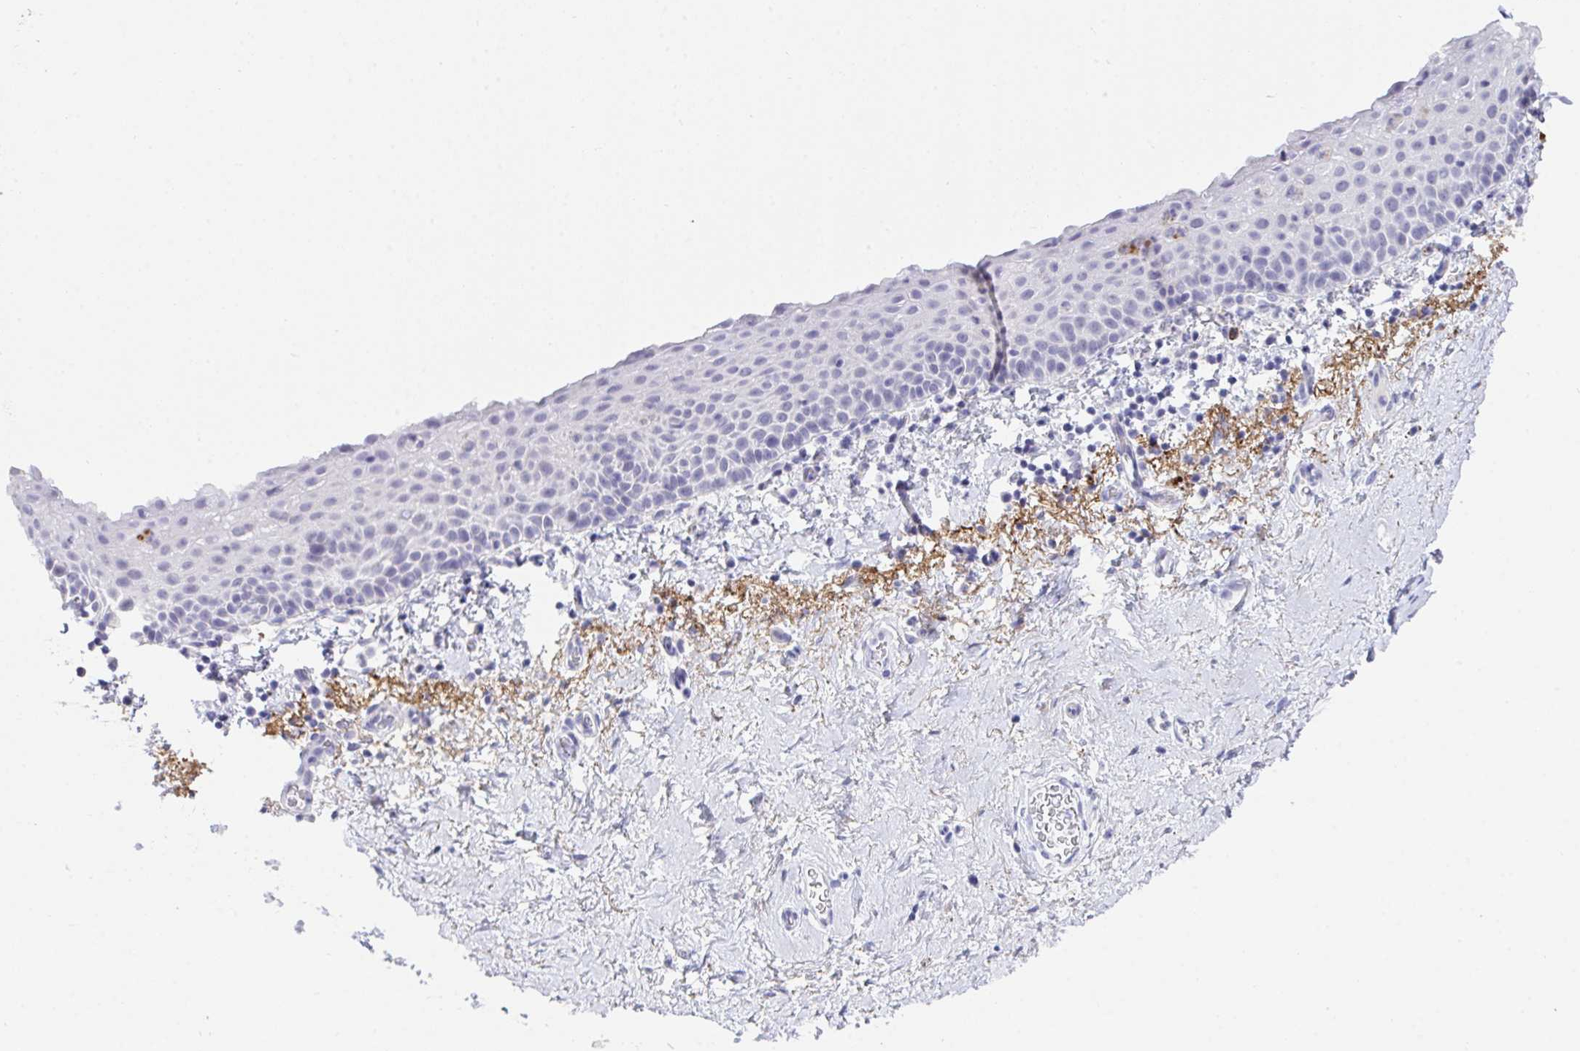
{"staining": {"intensity": "negative", "quantity": "none", "location": "none"}, "tissue": "vagina", "cell_type": "Squamous epithelial cells", "image_type": "normal", "snomed": [{"axis": "morphology", "description": "Normal tissue, NOS"}, {"axis": "topography", "description": "Vagina"}], "caption": "Immunohistochemical staining of benign human vagina reveals no significant staining in squamous epithelial cells. Brightfield microscopy of immunohistochemistry stained with DAB (3,3'-diaminobenzidine) (brown) and hematoxylin (blue), captured at high magnification.", "gene": "KMT2E", "patient": {"sex": "female", "age": 61}}